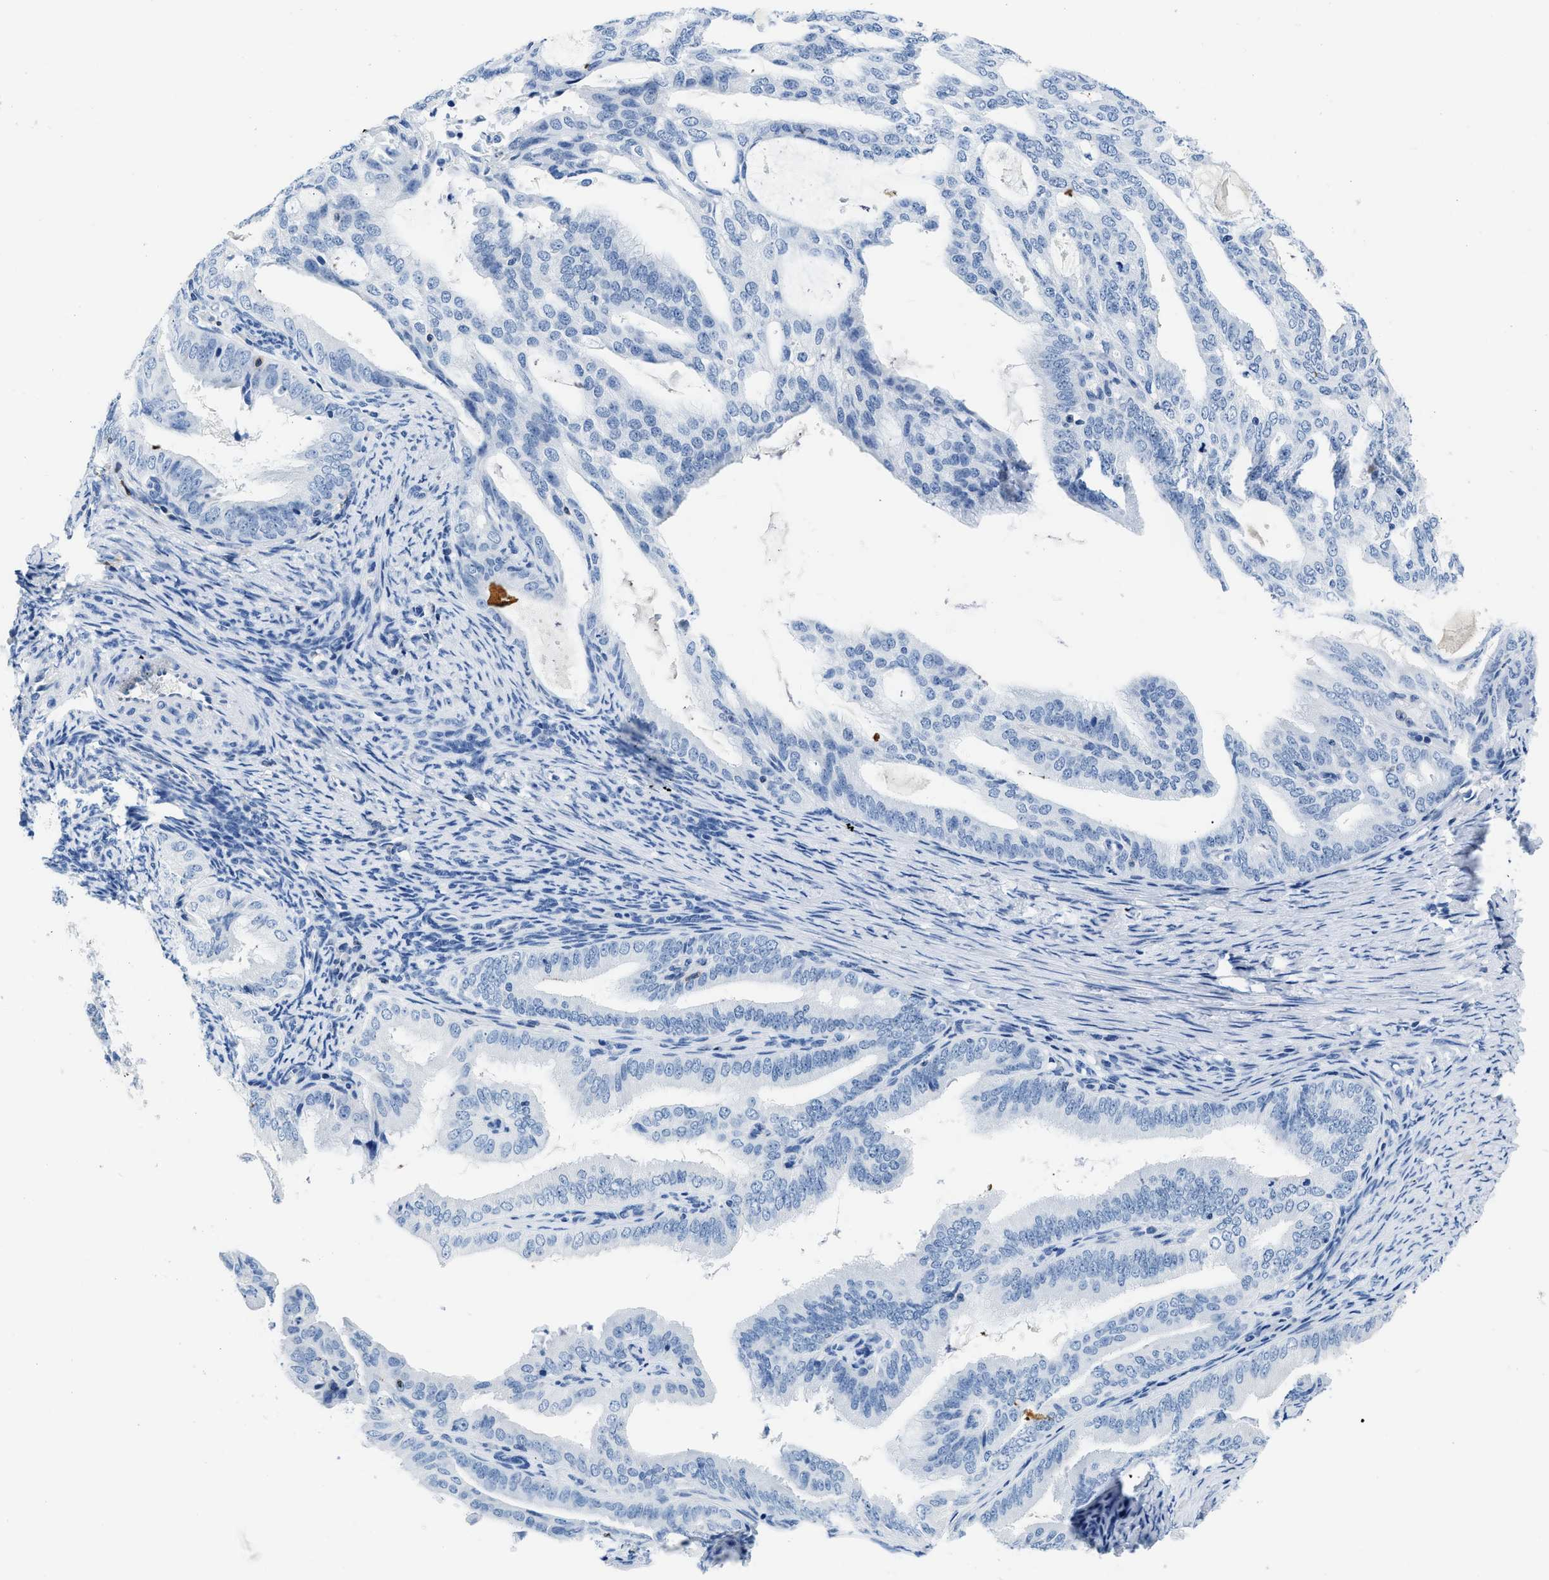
{"staining": {"intensity": "negative", "quantity": "none", "location": "none"}, "tissue": "endometrial cancer", "cell_type": "Tumor cells", "image_type": "cancer", "snomed": [{"axis": "morphology", "description": "Adenocarcinoma, NOS"}, {"axis": "topography", "description": "Endometrium"}], "caption": "This is an immunohistochemistry histopathology image of human endometrial adenocarcinoma. There is no expression in tumor cells.", "gene": "NFATC2", "patient": {"sex": "female", "age": 58}}